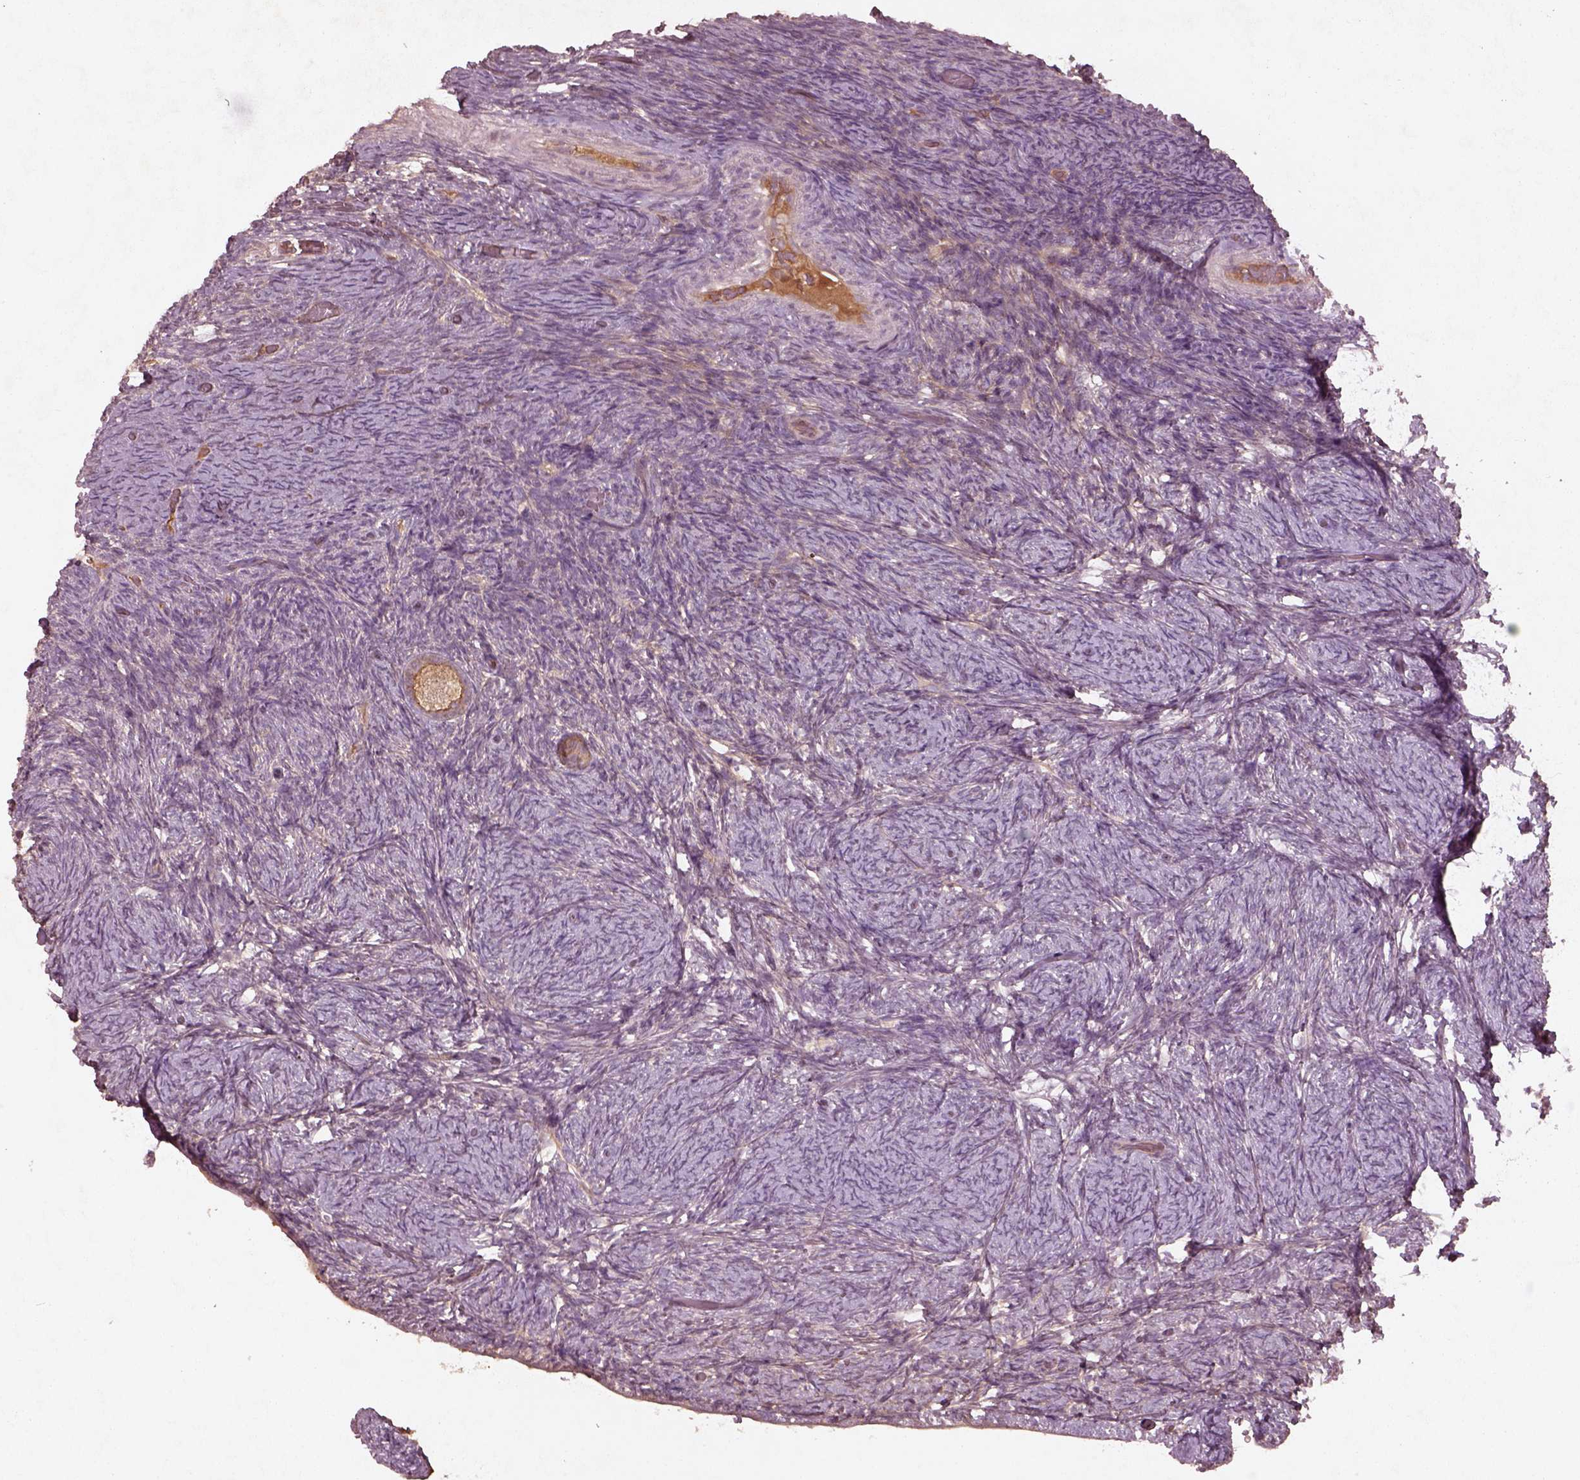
{"staining": {"intensity": "strong", "quantity": ">75%", "location": "cytoplasmic/membranous"}, "tissue": "ovary", "cell_type": "Follicle cells", "image_type": "normal", "snomed": [{"axis": "morphology", "description": "Normal tissue, NOS"}, {"axis": "topography", "description": "Ovary"}], "caption": "Protein staining by immunohistochemistry (IHC) reveals strong cytoplasmic/membranous staining in approximately >75% of follicle cells in unremarkable ovary.", "gene": "FAM234A", "patient": {"sex": "female", "age": 34}}